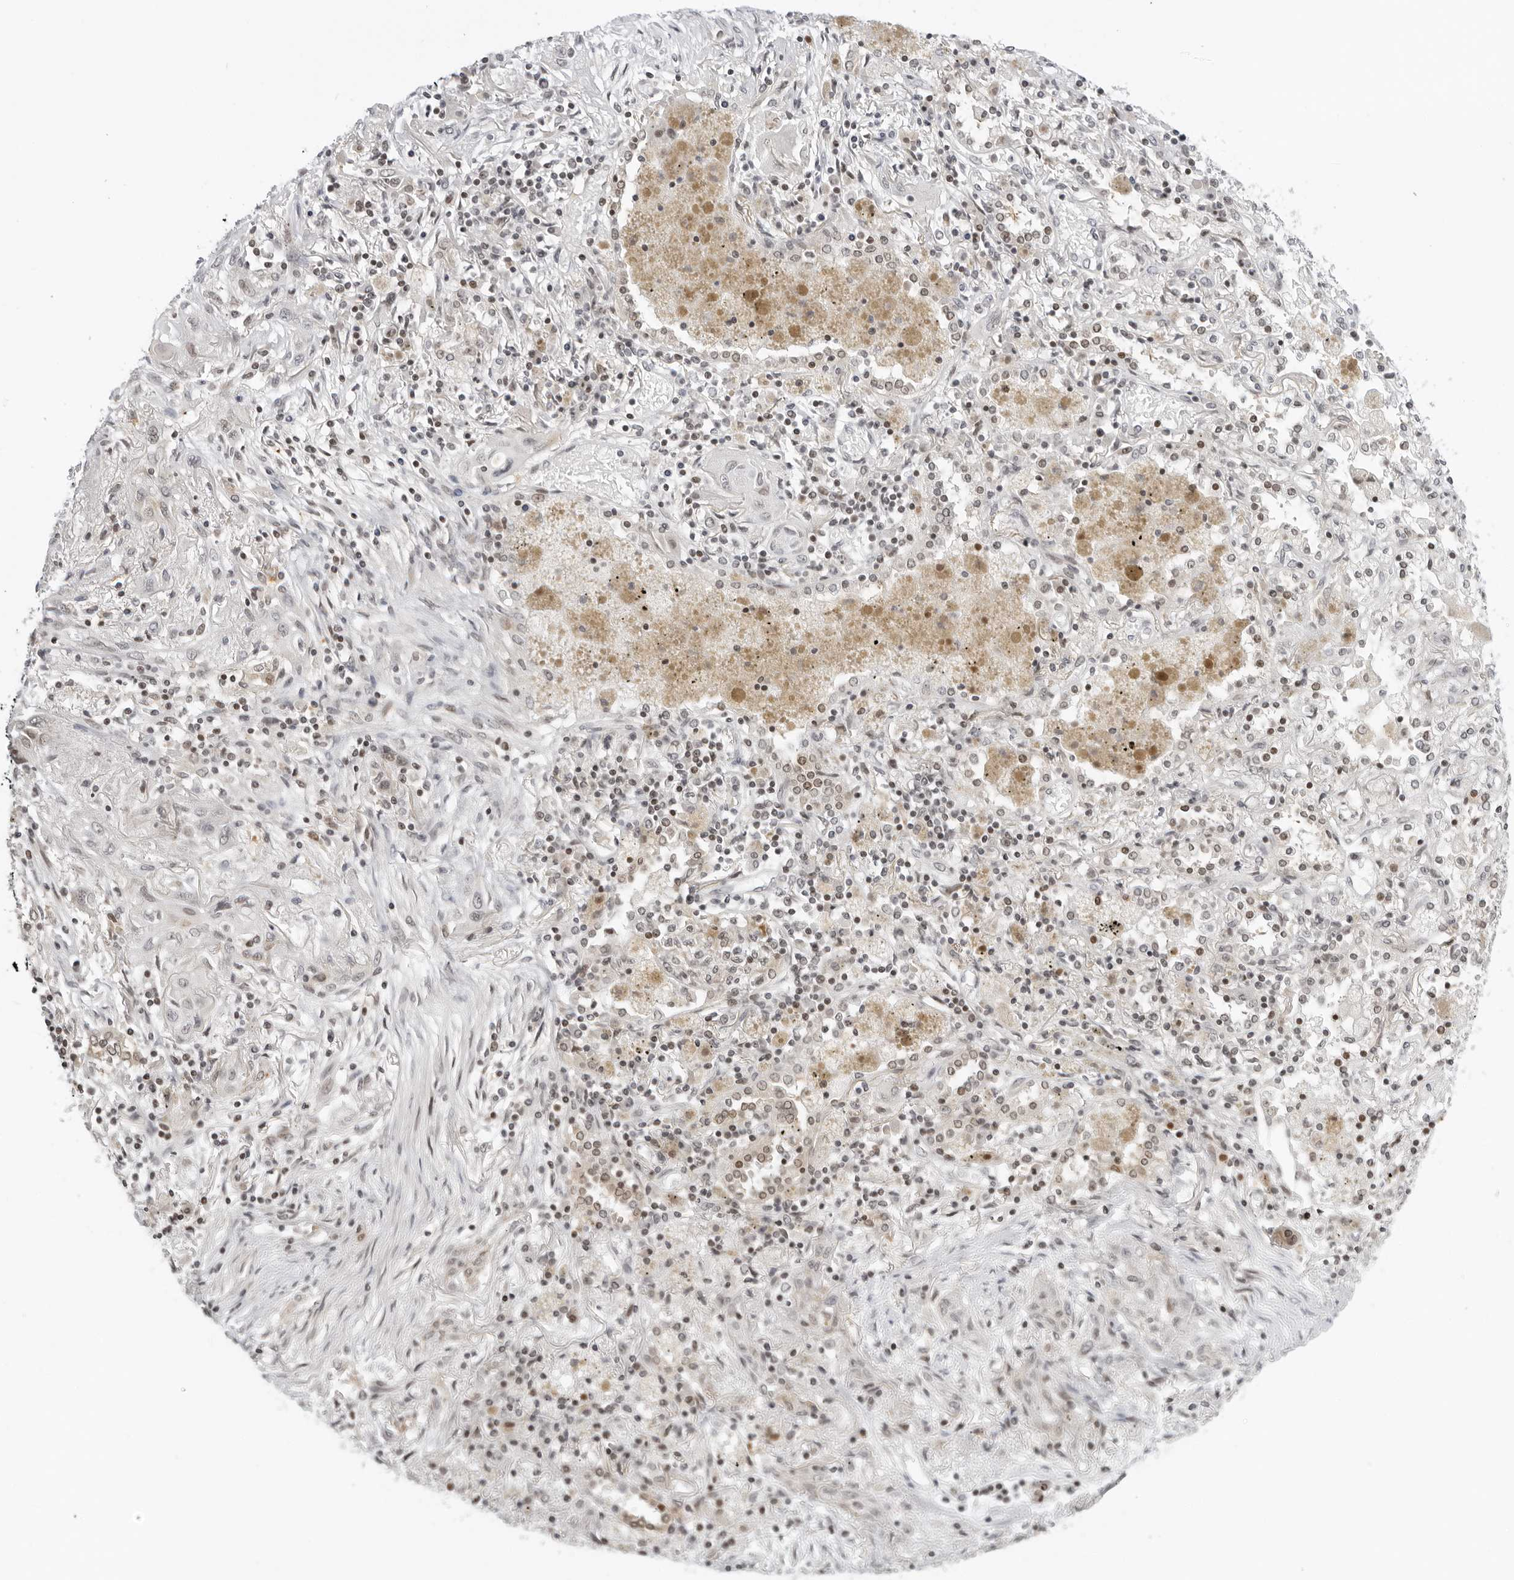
{"staining": {"intensity": "weak", "quantity": "<25%", "location": "nuclear"}, "tissue": "lung cancer", "cell_type": "Tumor cells", "image_type": "cancer", "snomed": [{"axis": "morphology", "description": "Squamous cell carcinoma, NOS"}, {"axis": "topography", "description": "Lung"}], "caption": "High magnification brightfield microscopy of lung cancer stained with DAB (brown) and counterstained with hematoxylin (blue): tumor cells show no significant expression.", "gene": "MSH6", "patient": {"sex": "female", "age": 47}}